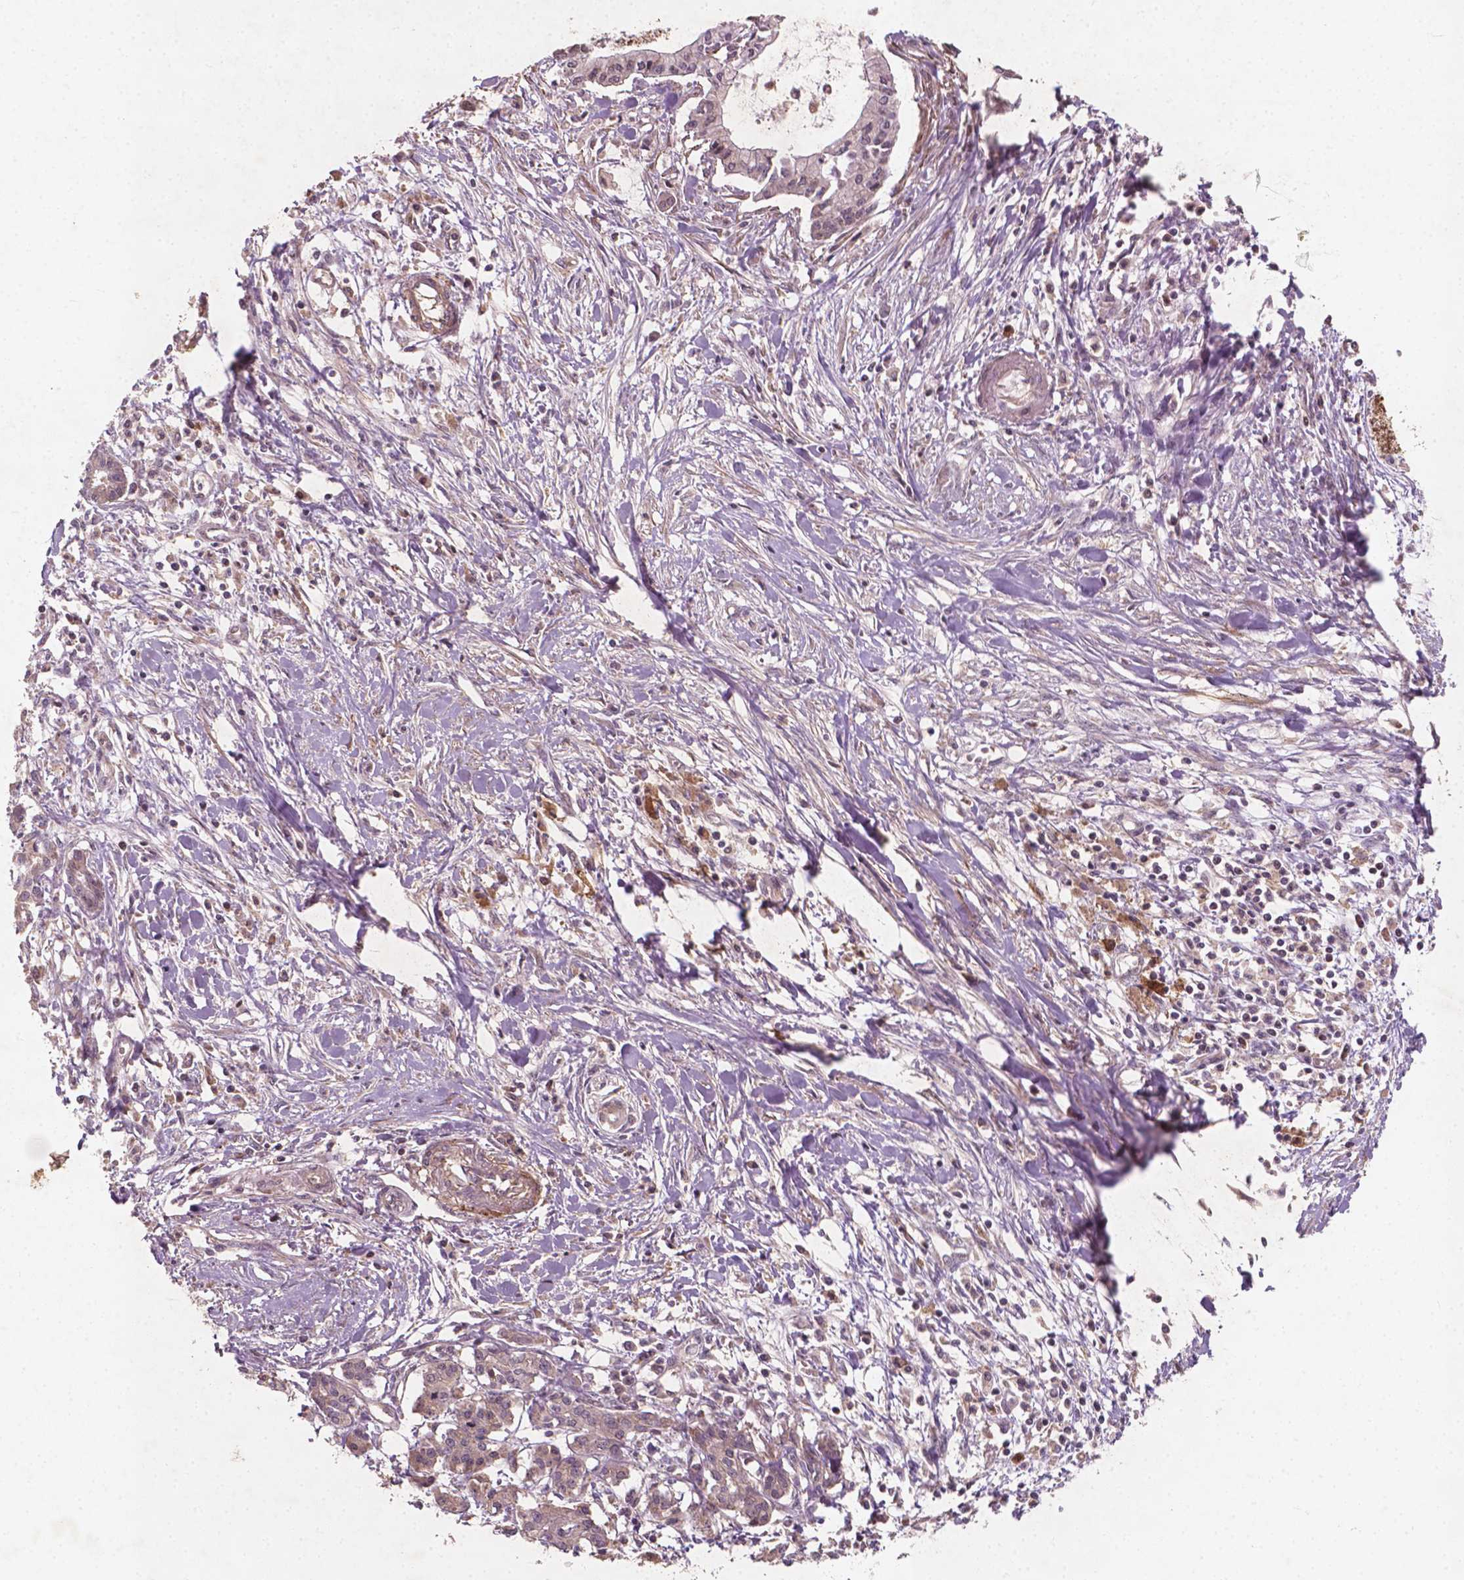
{"staining": {"intensity": "negative", "quantity": "none", "location": "none"}, "tissue": "pancreatic cancer", "cell_type": "Tumor cells", "image_type": "cancer", "snomed": [{"axis": "morphology", "description": "Adenocarcinoma, NOS"}, {"axis": "topography", "description": "Pancreas"}], "caption": "This histopathology image is of pancreatic adenocarcinoma stained with immunohistochemistry (IHC) to label a protein in brown with the nuclei are counter-stained blue. There is no expression in tumor cells.", "gene": "CYFIP2", "patient": {"sex": "male", "age": 48}}